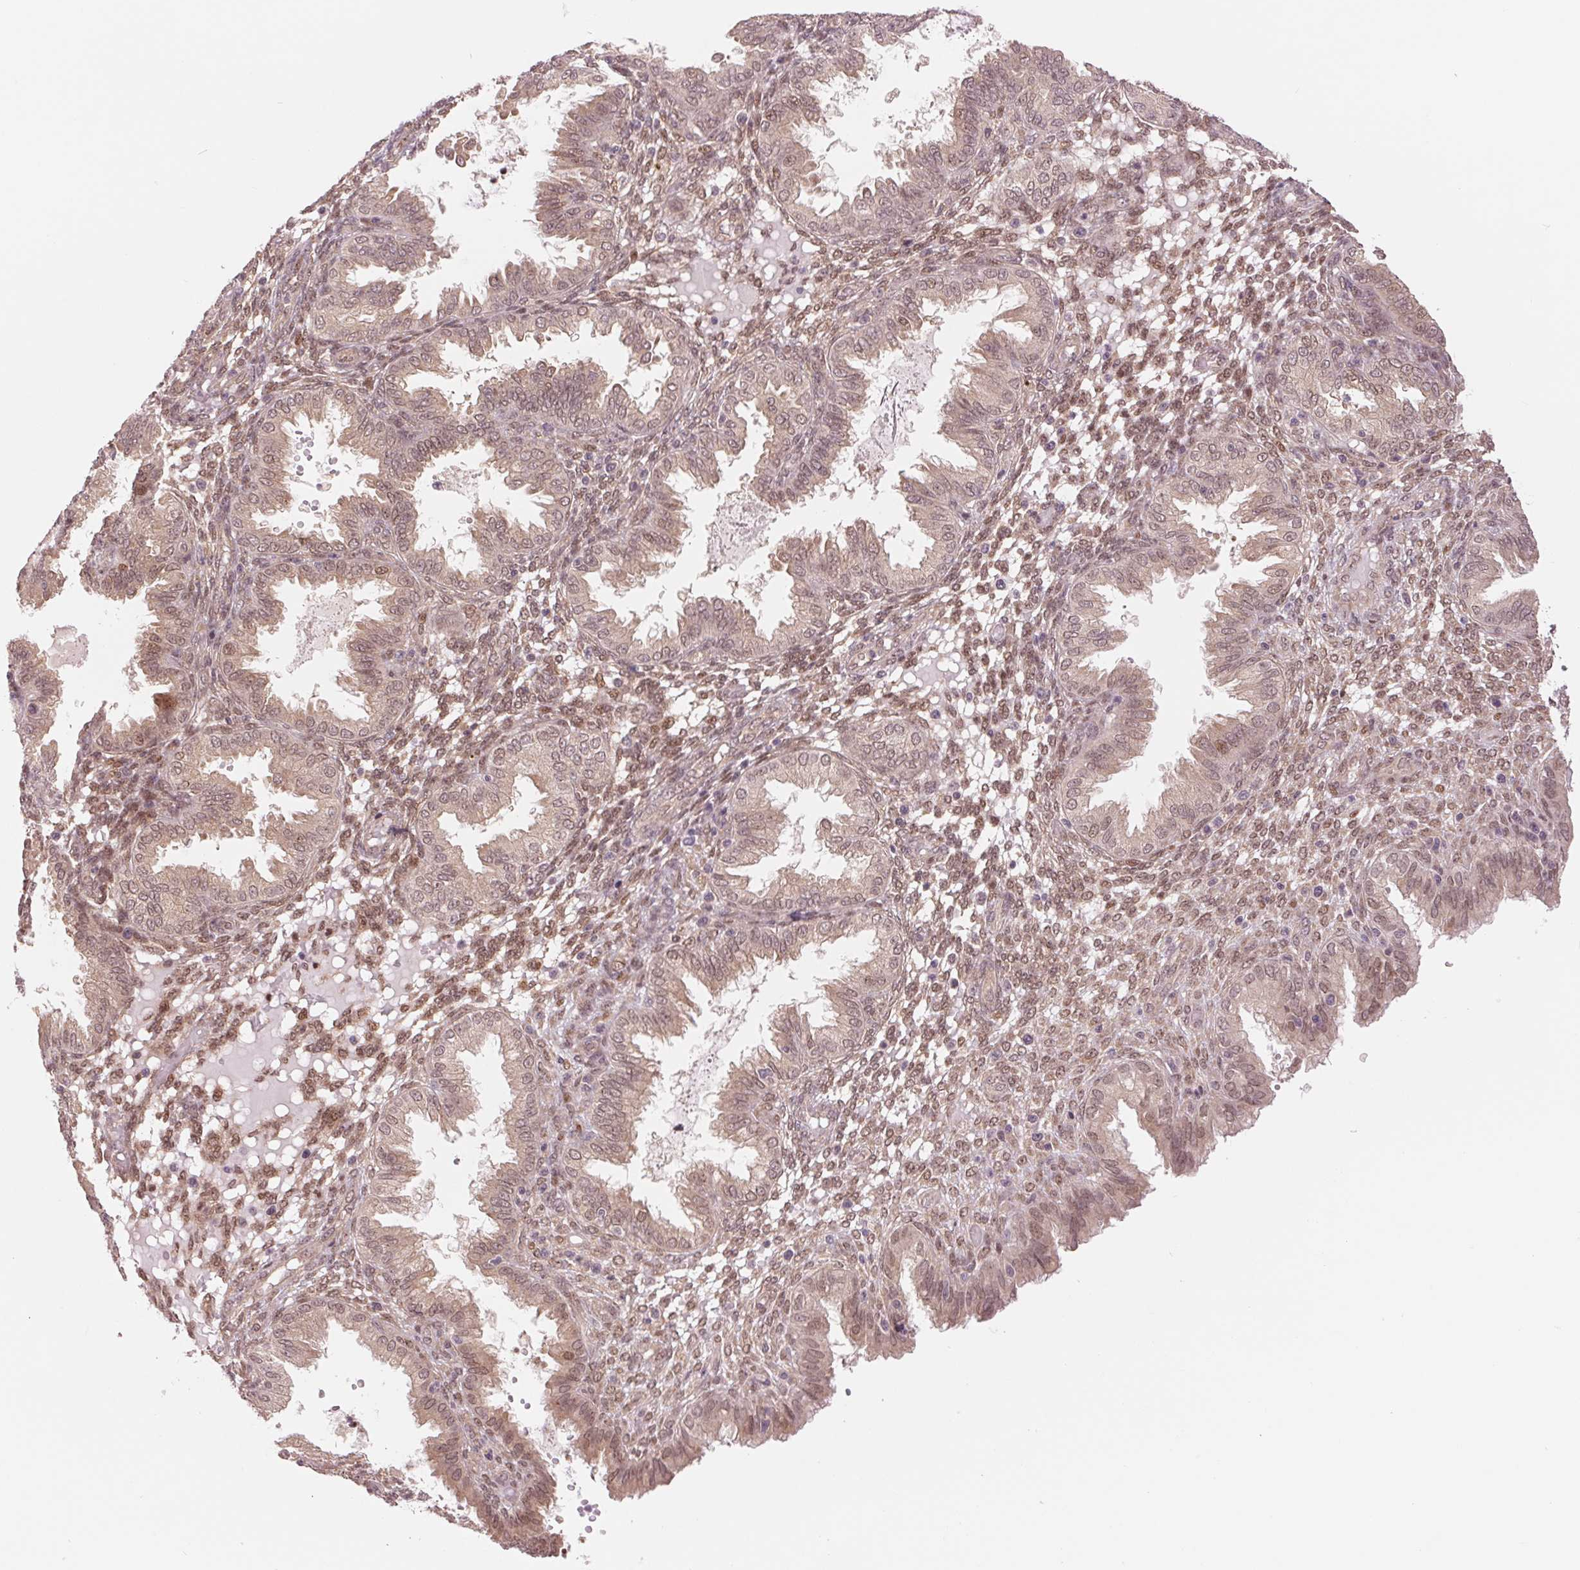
{"staining": {"intensity": "moderate", "quantity": ">75%", "location": "nuclear"}, "tissue": "endometrium", "cell_type": "Cells in endometrial stroma", "image_type": "normal", "snomed": [{"axis": "morphology", "description": "Normal tissue, NOS"}, {"axis": "topography", "description": "Endometrium"}], "caption": "Brown immunohistochemical staining in normal human endometrium demonstrates moderate nuclear expression in approximately >75% of cells in endometrial stroma. (DAB = brown stain, brightfield microscopy at high magnification).", "gene": "ERI3", "patient": {"sex": "female", "age": 33}}